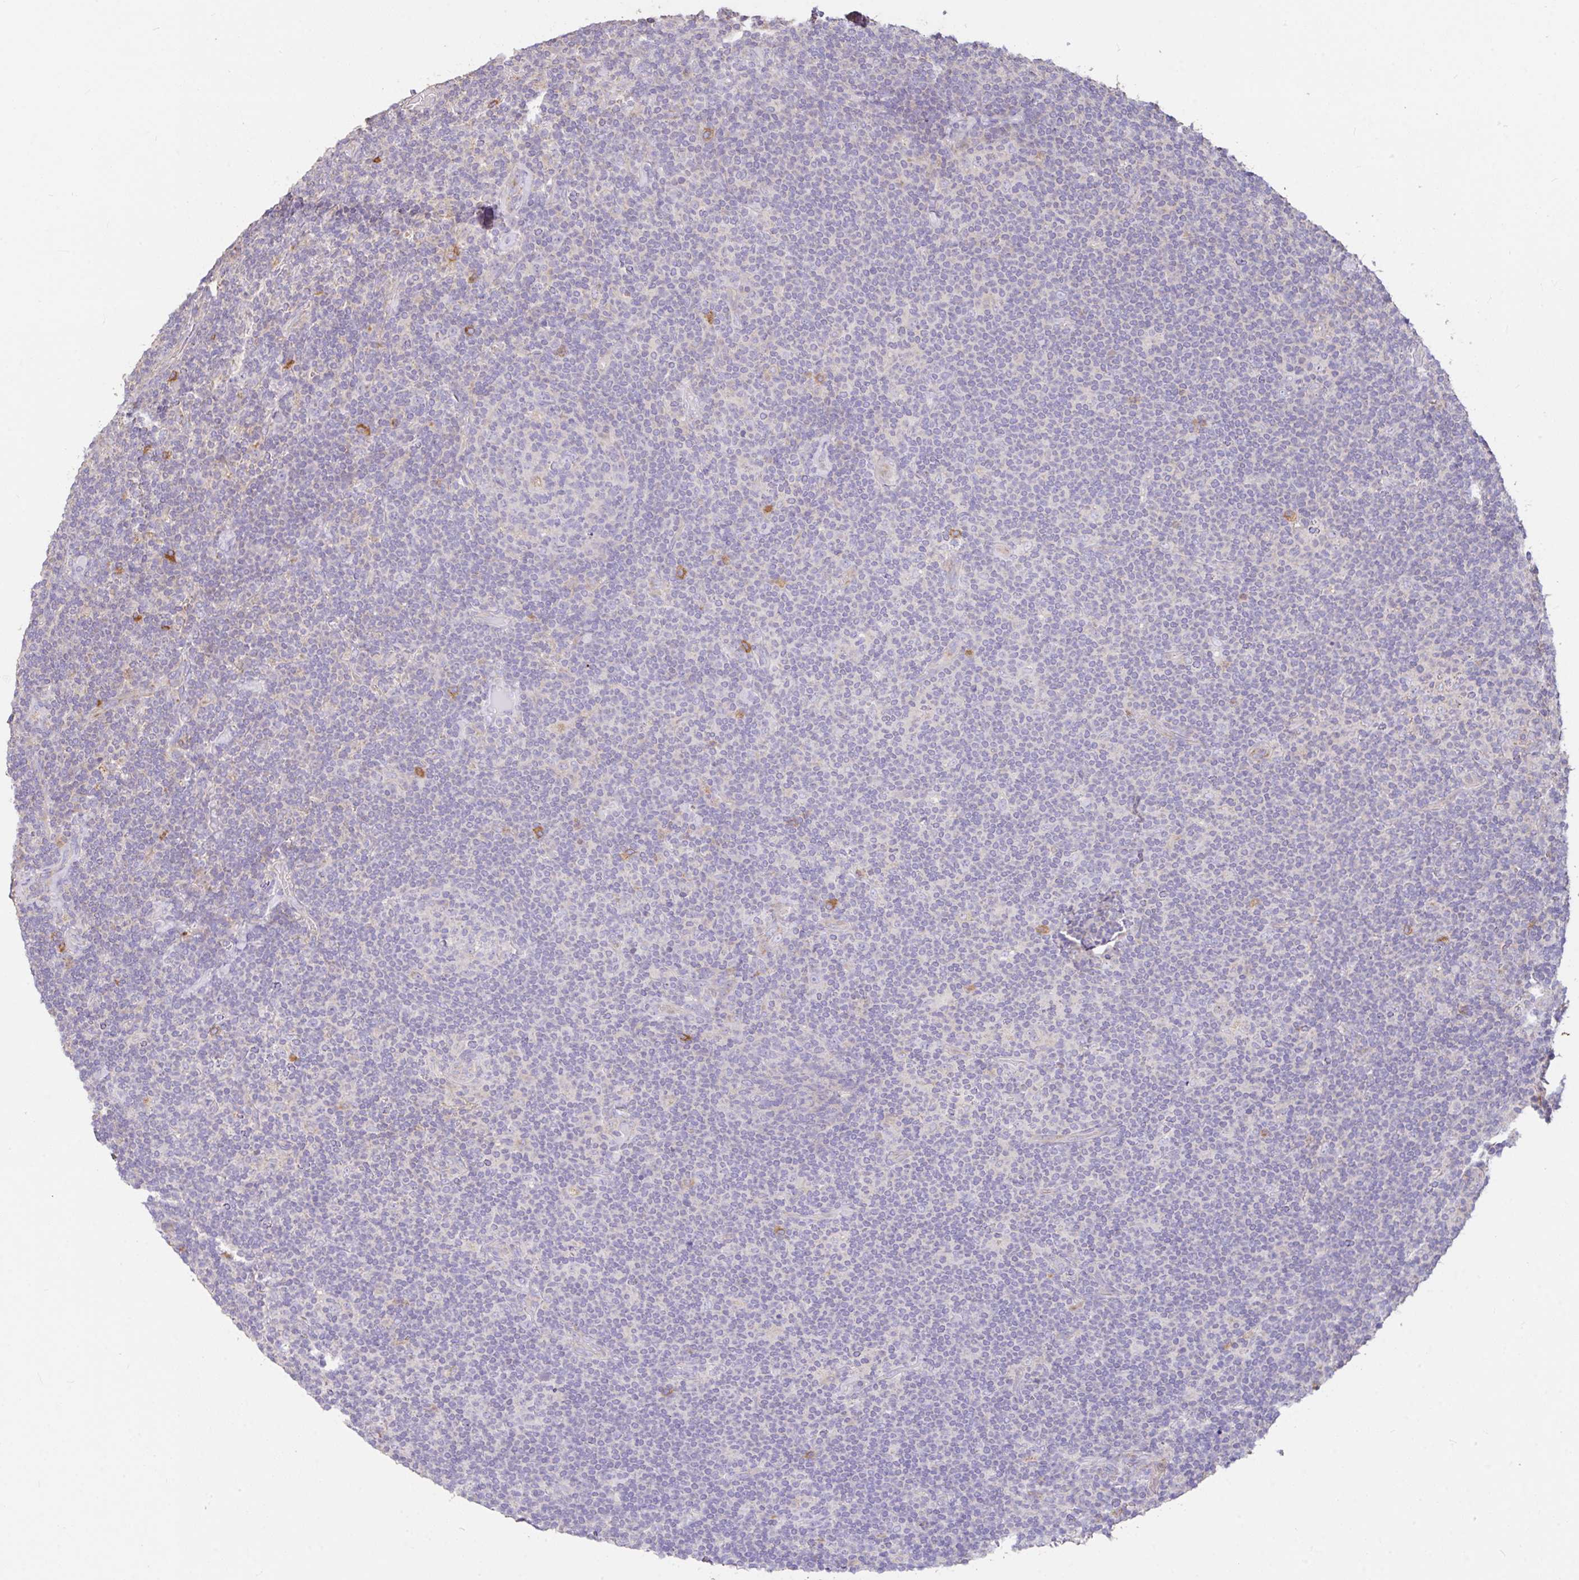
{"staining": {"intensity": "negative", "quantity": "none", "location": "none"}, "tissue": "lymphoma", "cell_type": "Tumor cells", "image_type": "cancer", "snomed": [{"axis": "morphology", "description": "Hodgkin's disease, NOS"}, {"axis": "topography", "description": "Lymph node"}], "caption": "High power microscopy image of an IHC photomicrograph of lymphoma, revealing no significant positivity in tumor cells.", "gene": "FCER1A", "patient": {"sex": "female", "age": 57}}